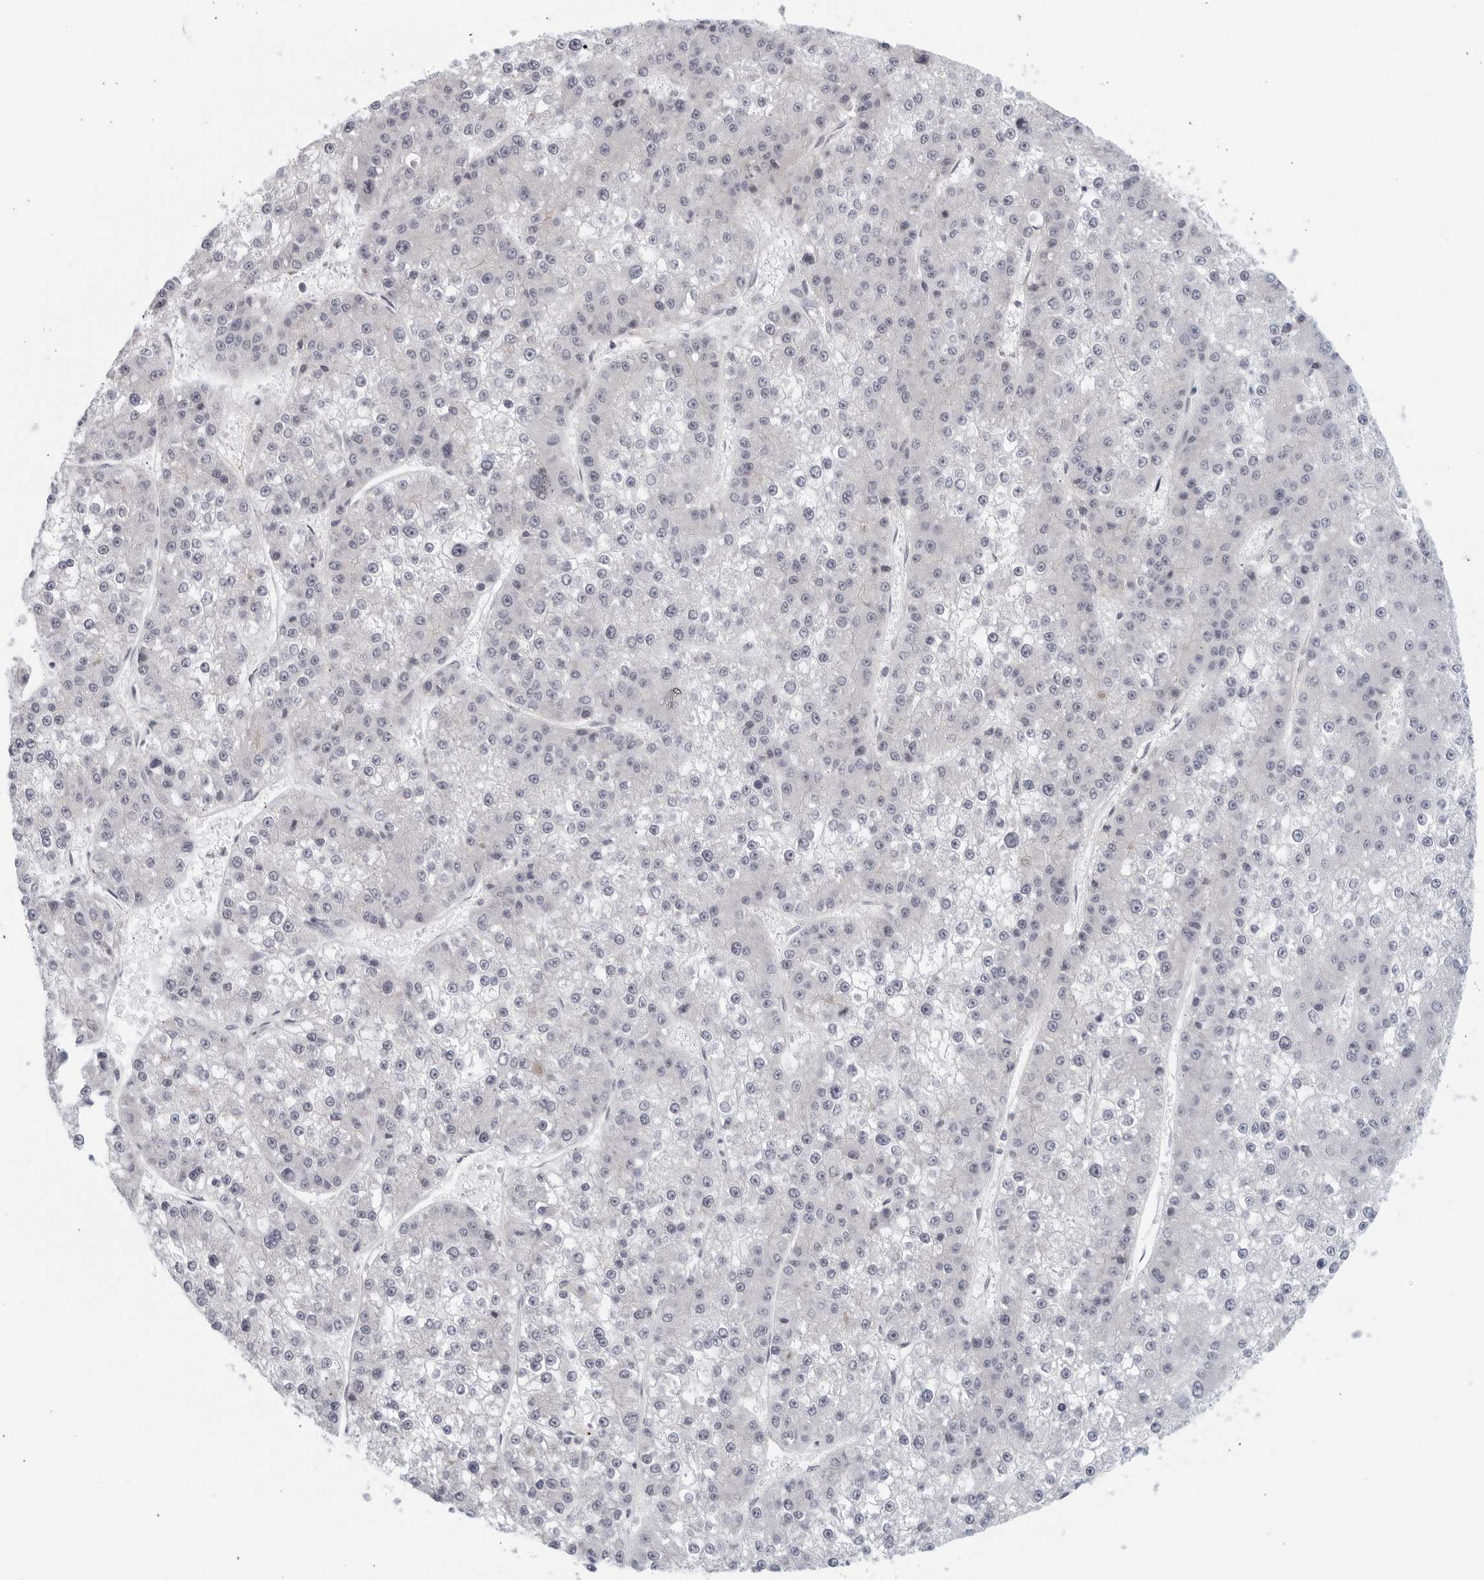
{"staining": {"intensity": "negative", "quantity": "none", "location": "none"}, "tissue": "liver cancer", "cell_type": "Tumor cells", "image_type": "cancer", "snomed": [{"axis": "morphology", "description": "Carcinoma, Hepatocellular, NOS"}, {"axis": "topography", "description": "Liver"}], "caption": "Tumor cells are negative for brown protein staining in liver hepatocellular carcinoma. Nuclei are stained in blue.", "gene": "MATN1", "patient": {"sex": "female", "age": 73}}